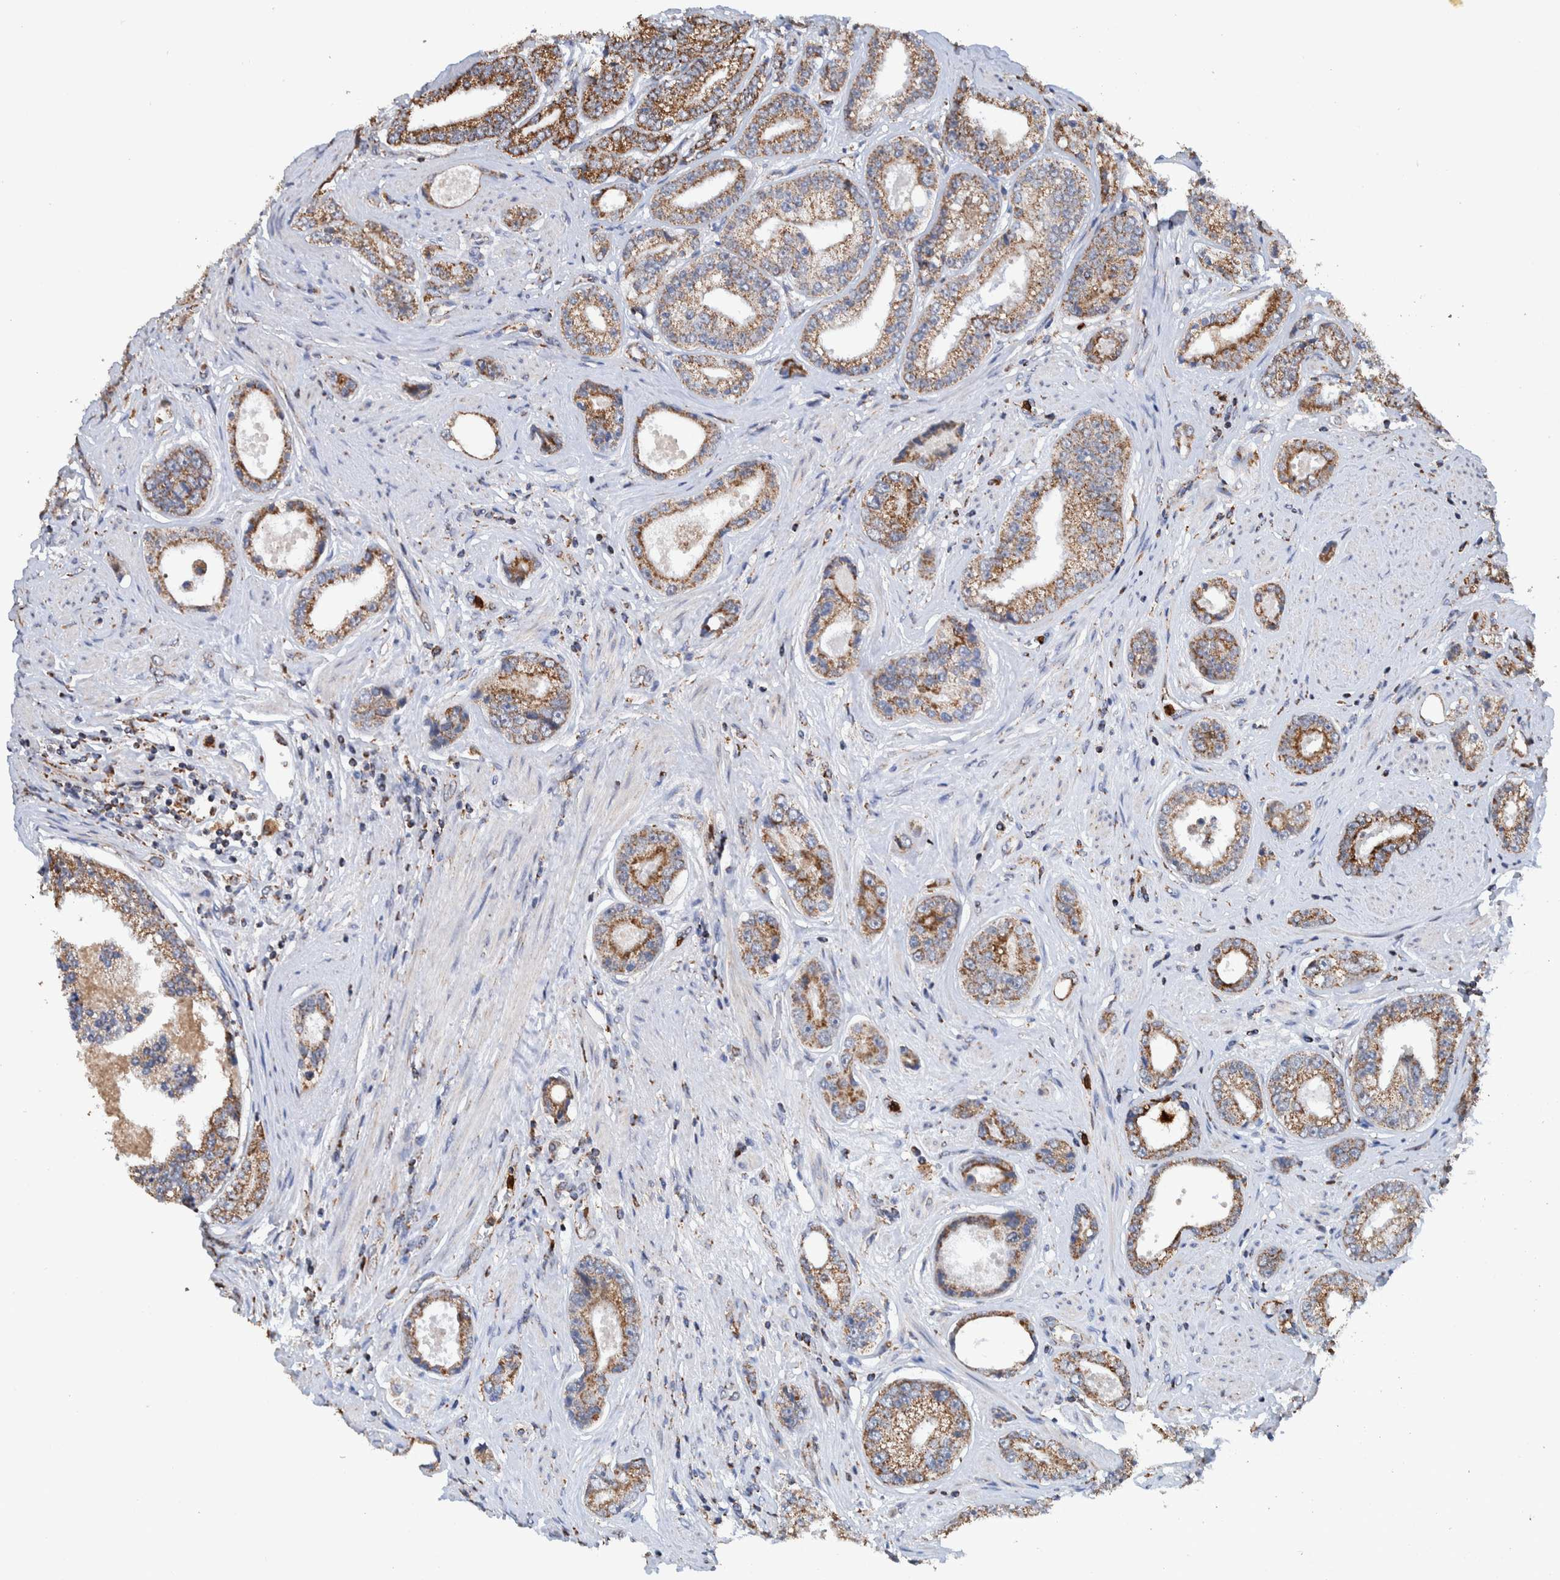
{"staining": {"intensity": "moderate", "quantity": ">75%", "location": "cytoplasmic/membranous"}, "tissue": "prostate cancer", "cell_type": "Tumor cells", "image_type": "cancer", "snomed": [{"axis": "morphology", "description": "Adenocarcinoma, High grade"}, {"axis": "topography", "description": "Prostate"}], "caption": "Adenocarcinoma (high-grade) (prostate) stained for a protein (brown) displays moderate cytoplasmic/membranous positive staining in about >75% of tumor cells.", "gene": "DECR1", "patient": {"sex": "male", "age": 61}}